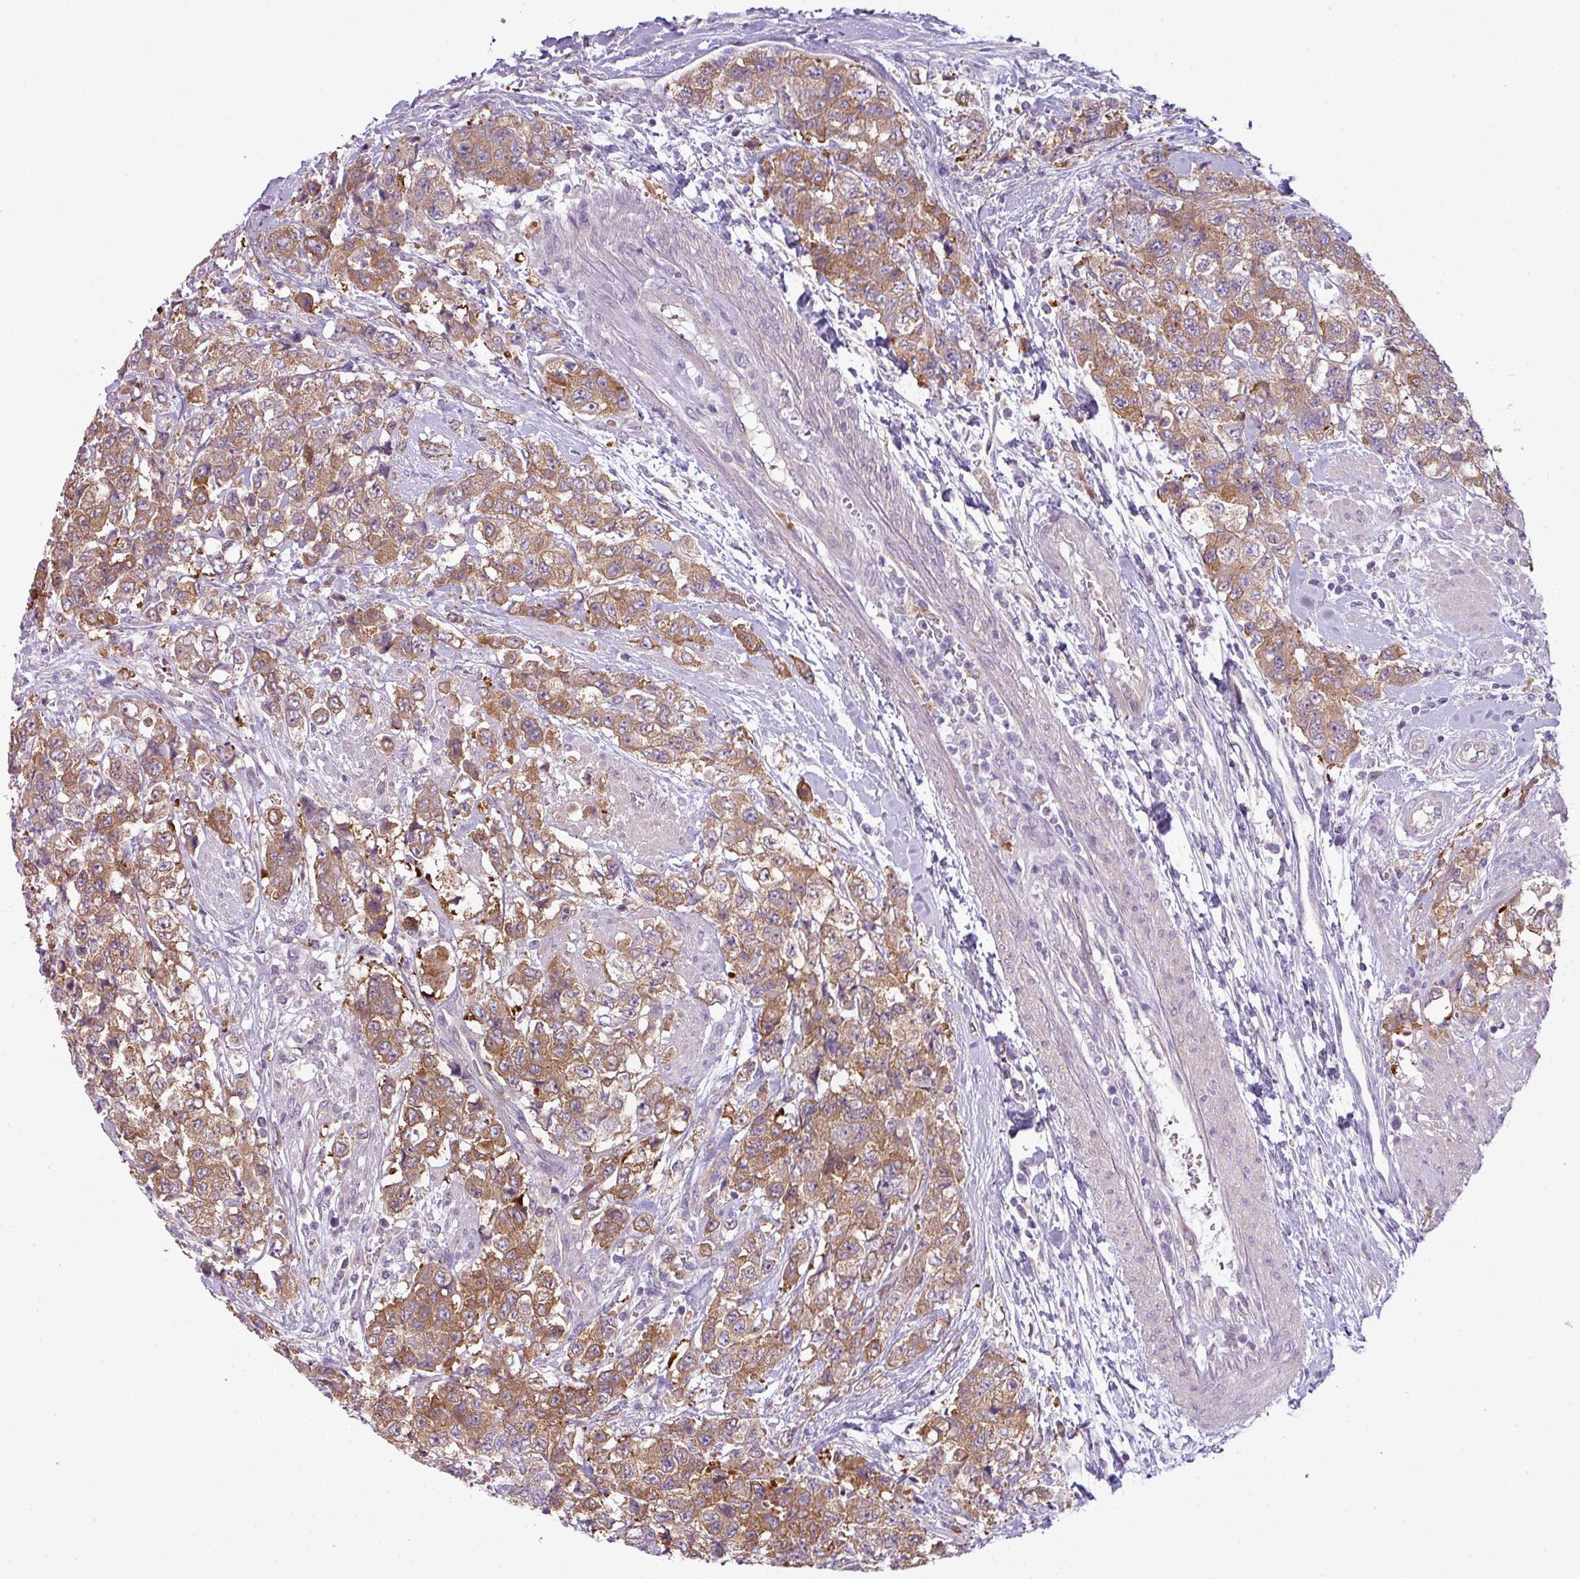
{"staining": {"intensity": "moderate", "quantity": ">75%", "location": "cytoplasmic/membranous"}, "tissue": "urothelial cancer", "cell_type": "Tumor cells", "image_type": "cancer", "snomed": [{"axis": "morphology", "description": "Urothelial carcinoma, High grade"}, {"axis": "topography", "description": "Urinary bladder"}], "caption": "Immunohistochemical staining of urothelial cancer demonstrates medium levels of moderate cytoplasmic/membranous protein expression in about >75% of tumor cells.", "gene": "CAMK2B", "patient": {"sex": "female", "age": 78}}